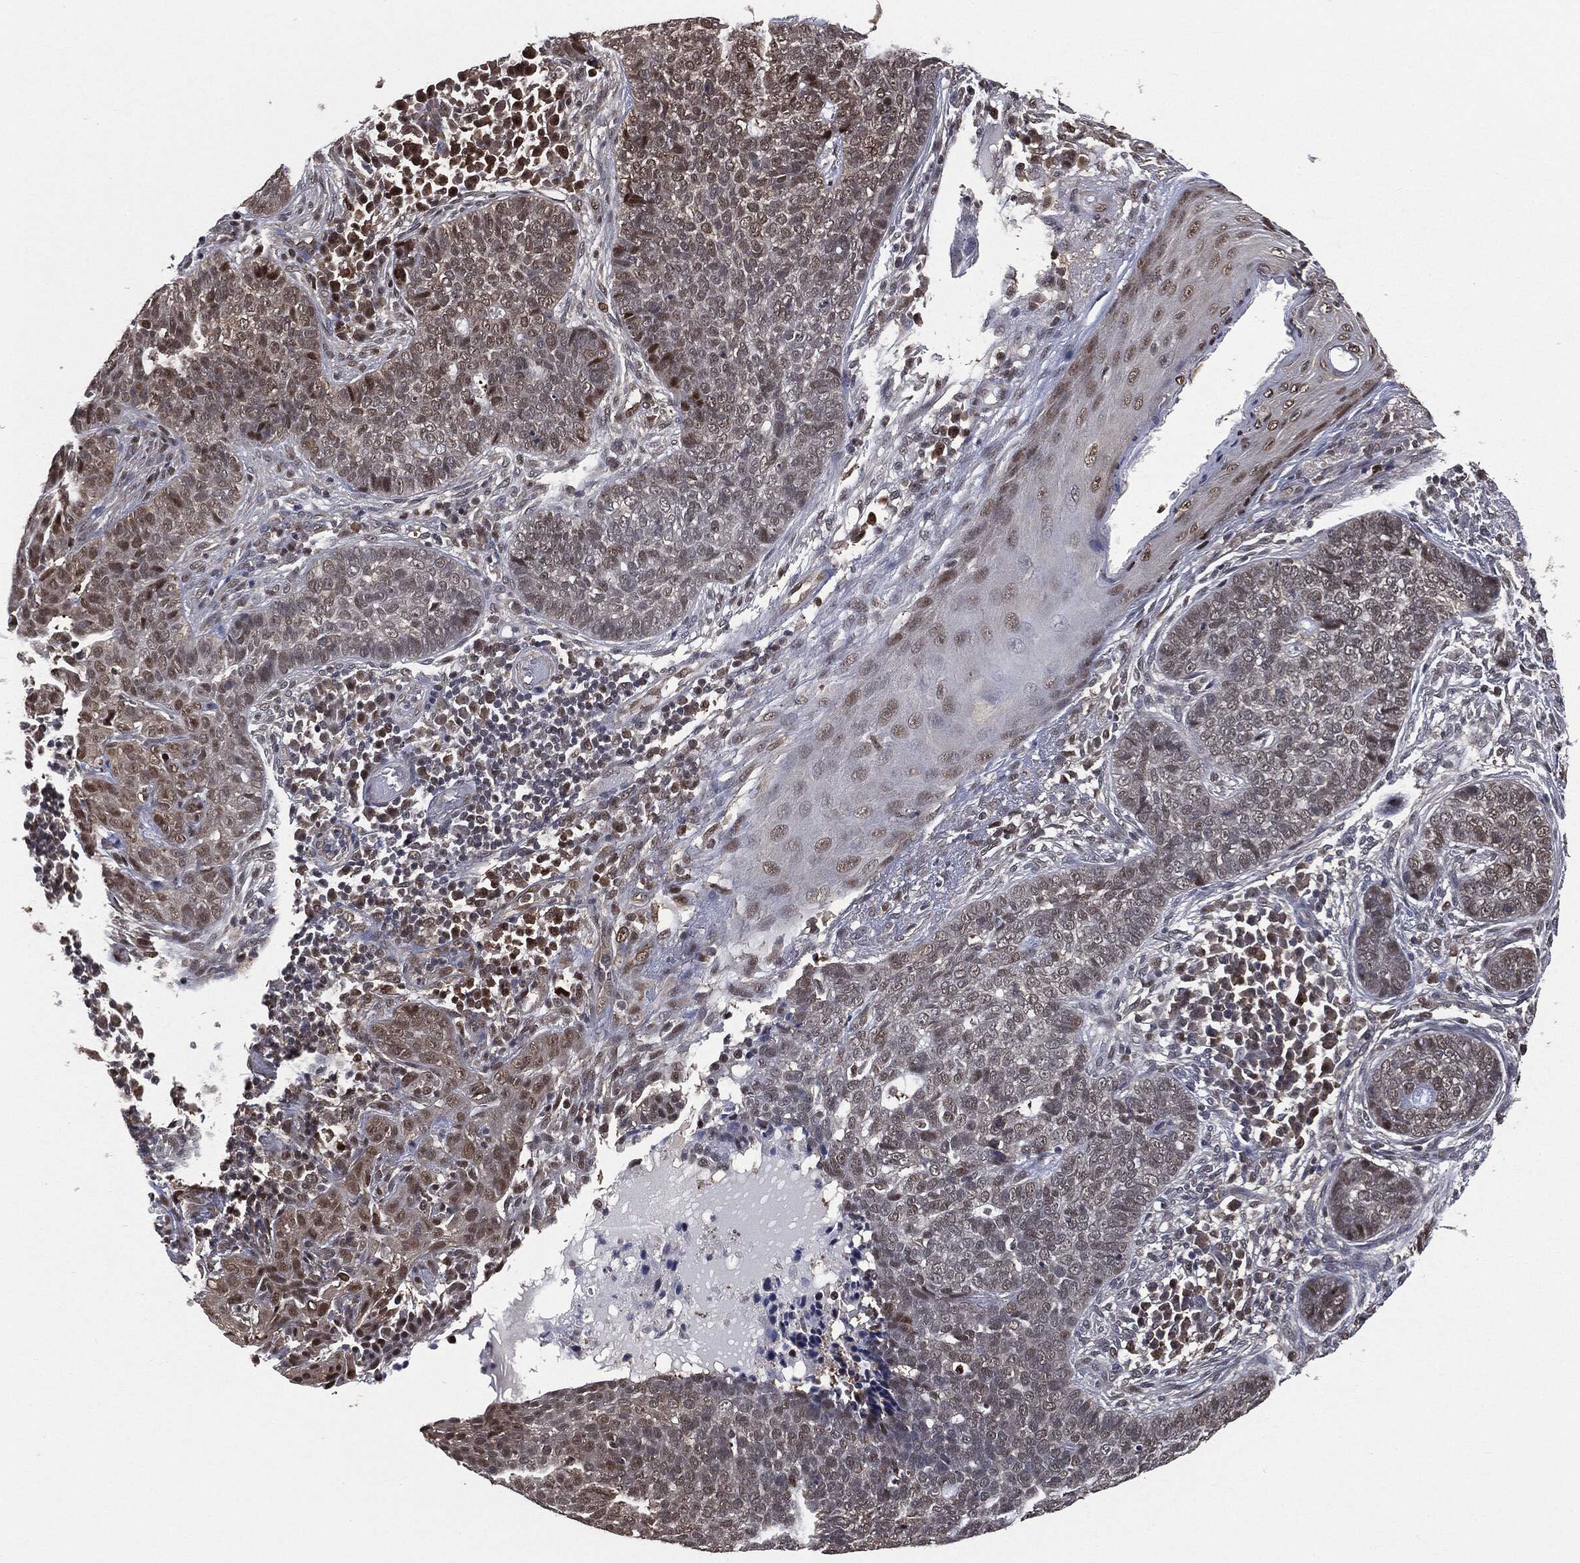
{"staining": {"intensity": "weak", "quantity": "<25%", "location": "nuclear"}, "tissue": "skin cancer", "cell_type": "Tumor cells", "image_type": "cancer", "snomed": [{"axis": "morphology", "description": "Basal cell carcinoma"}, {"axis": "topography", "description": "Skin"}], "caption": "Tumor cells show no significant protein staining in skin cancer (basal cell carcinoma).", "gene": "SHLD2", "patient": {"sex": "female", "age": 69}}